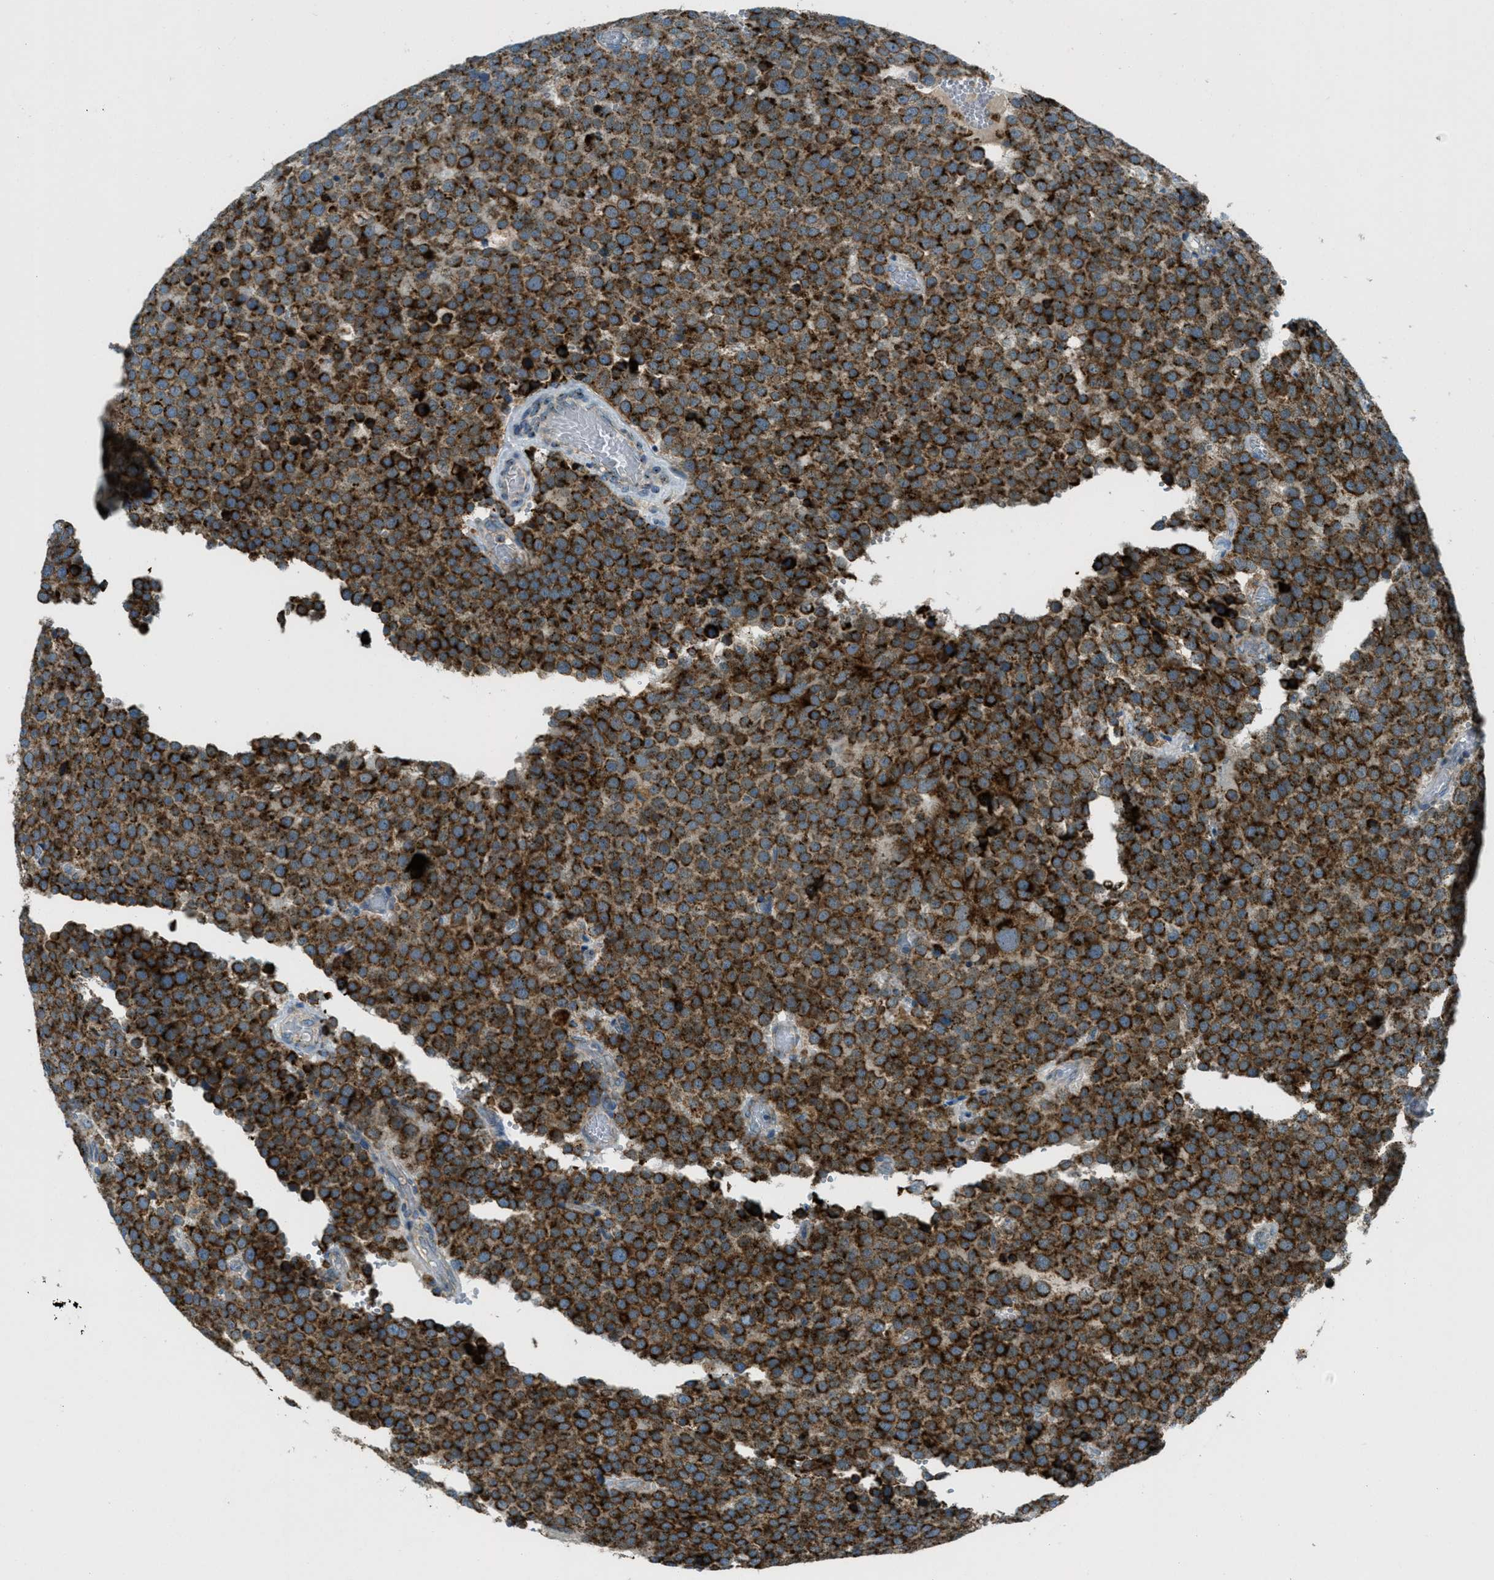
{"staining": {"intensity": "strong", "quantity": ">75%", "location": "cytoplasmic/membranous"}, "tissue": "testis cancer", "cell_type": "Tumor cells", "image_type": "cancer", "snomed": [{"axis": "morphology", "description": "Normal tissue, NOS"}, {"axis": "morphology", "description": "Seminoma, NOS"}, {"axis": "topography", "description": "Testis"}], "caption": "Immunohistochemical staining of human seminoma (testis) exhibits high levels of strong cytoplasmic/membranous protein staining in about >75% of tumor cells.", "gene": "BCKDK", "patient": {"sex": "male", "age": 71}}